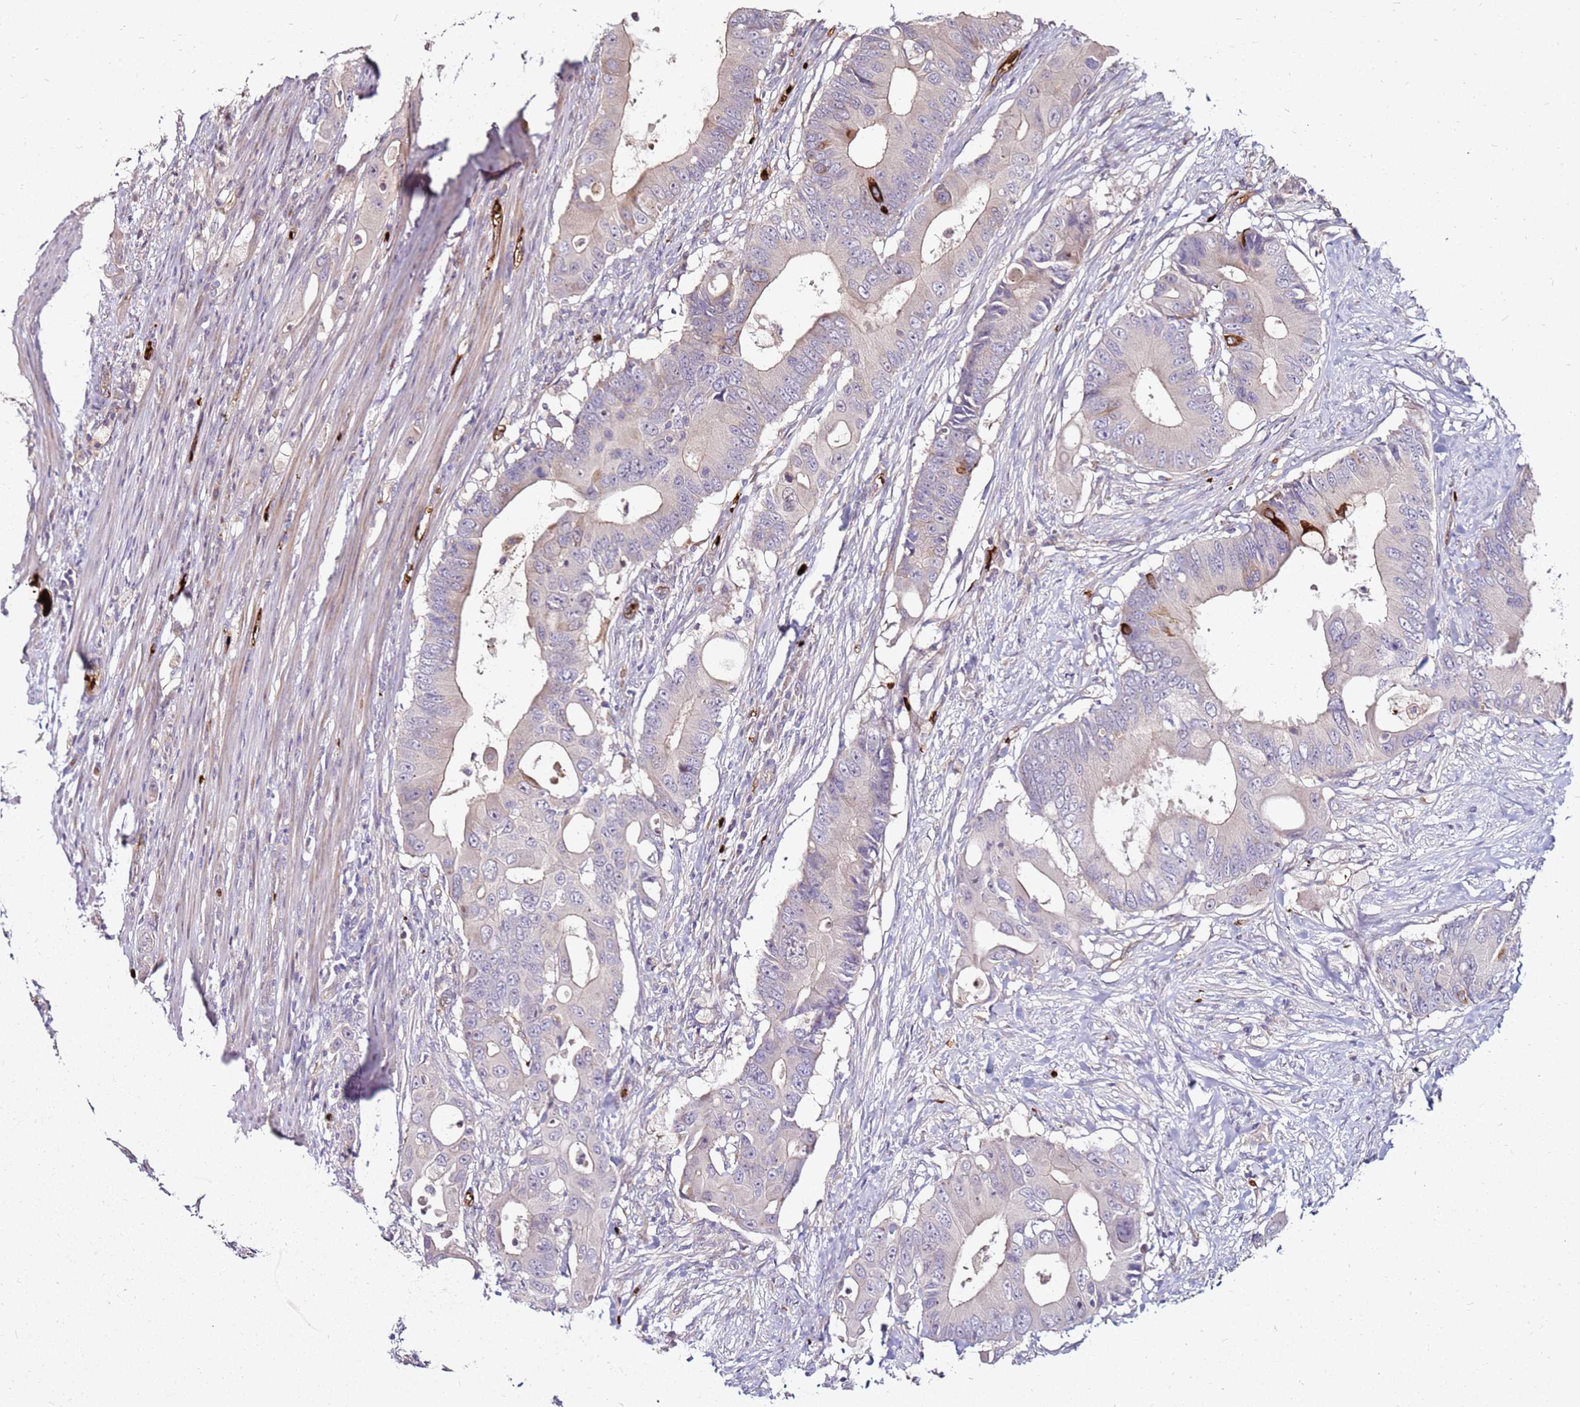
{"staining": {"intensity": "strong", "quantity": "<25%", "location": "cytoplasmic/membranous"}, "tissue": "colorectal cancer", "cell_type": "Tumor cells", "image_type": "cancer", "snomed": [{"axis": "morphology", "description": "Adenocarcinoma, NOS"}, {"axis": "topography", "description": "Colon"}], "caption": "The image shows immunohistochemical staining of colorectal cancer (adenocarcinoma). There is strong cytoplasmic/membranous positivity is appreciated in about <25% of tumor cells.", "gene": "RNF11", "patient": {"sex": "male", "age": 71}}